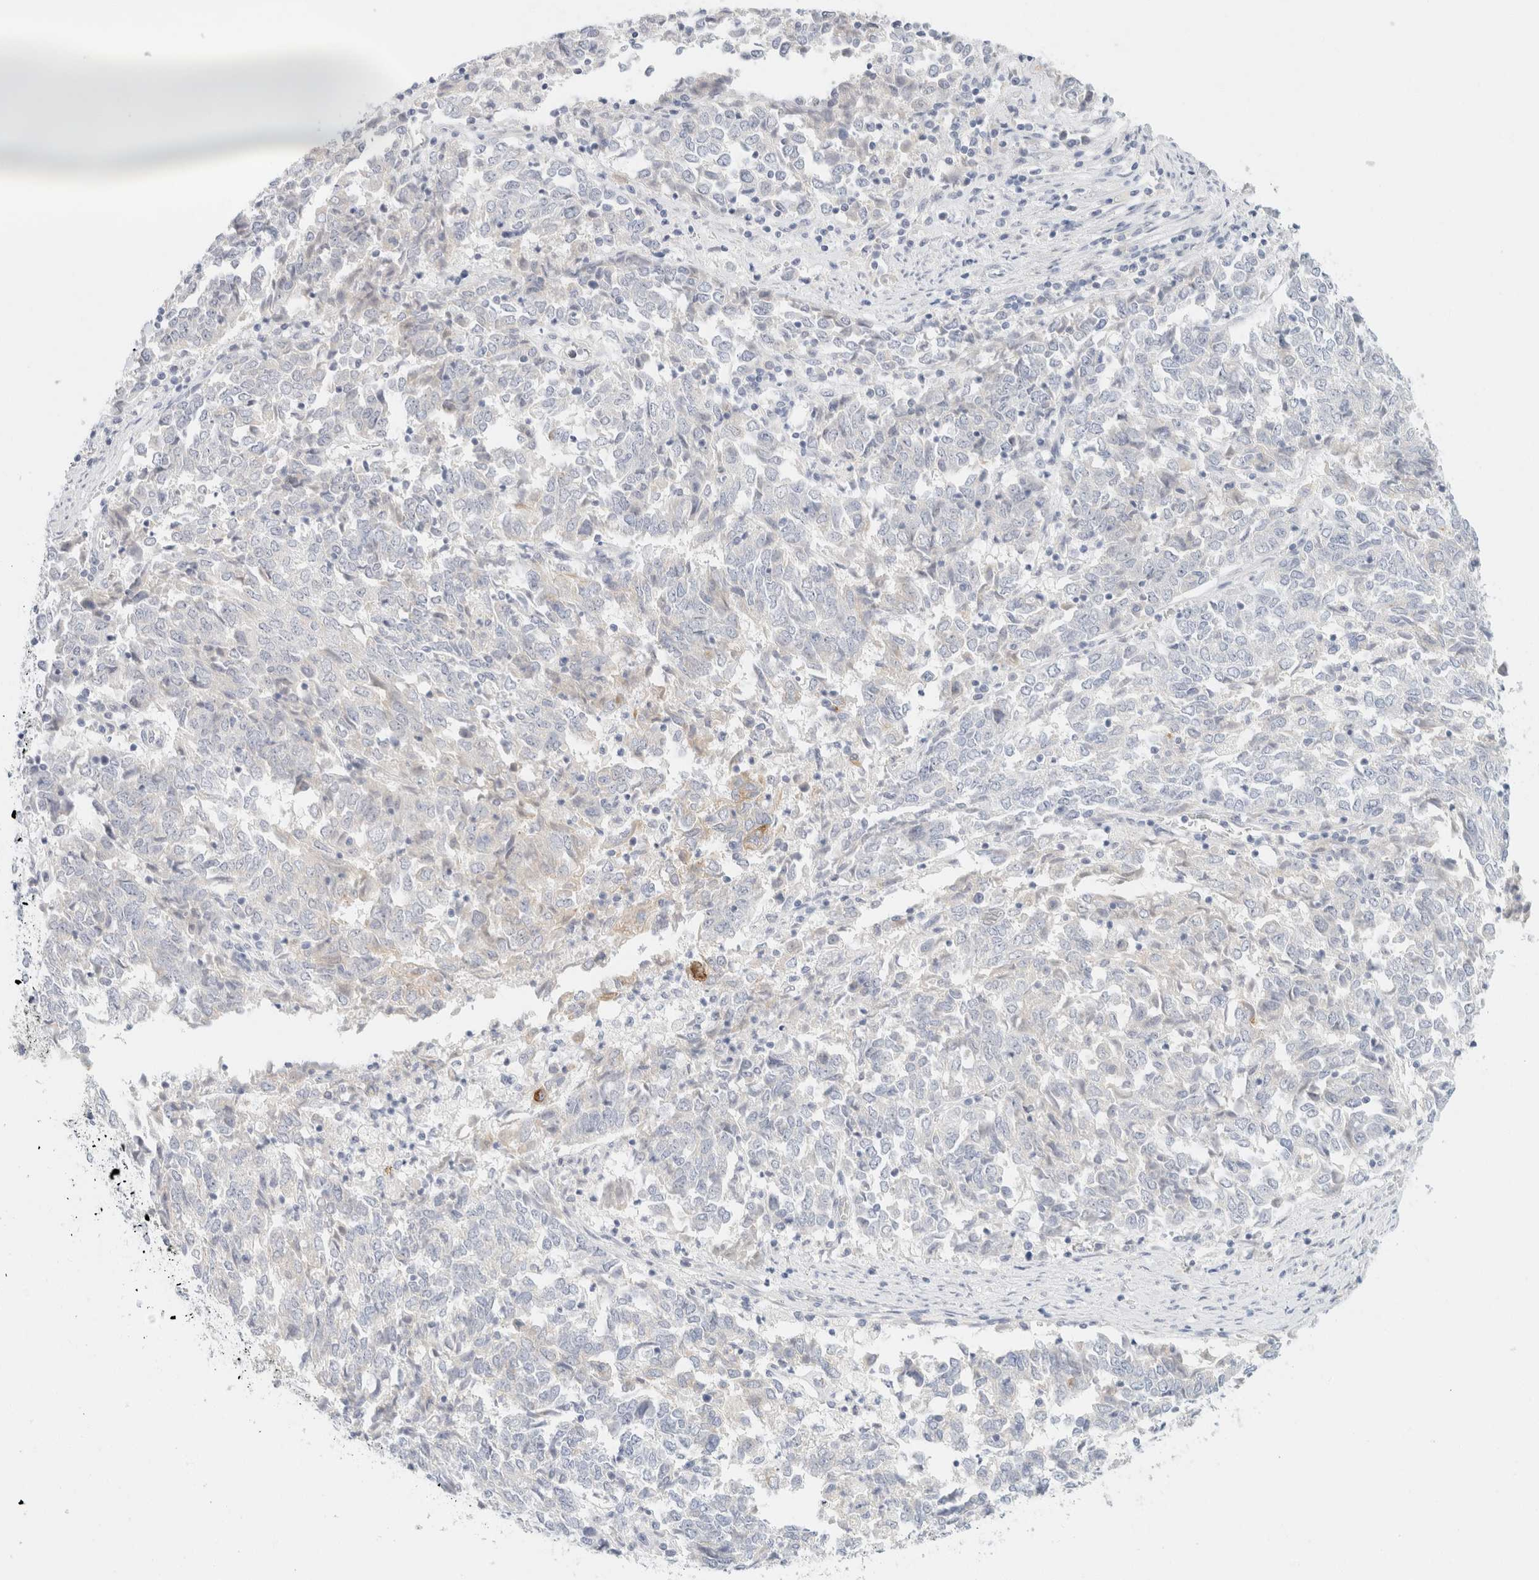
{"staining": {"intensity": "negative", "quantity": "none", "location": "none"}, "tissue": "endometrial cancer", "cell_type": "Tumor cells", "image_type": "cancer", "snomed": [{"axis": "morphology", "description": "Adenocarcinoma, NOS"}, {"axis": "topography", "description": "Endometrium"}], "caption": "IHC micrograph of human adenocarcinoma (endometrial) stained for a protein (brown), which demonstrates no expression in tumor cells.", "gene": "KRT20", "patient": {"sex": "female", "age": 80}}